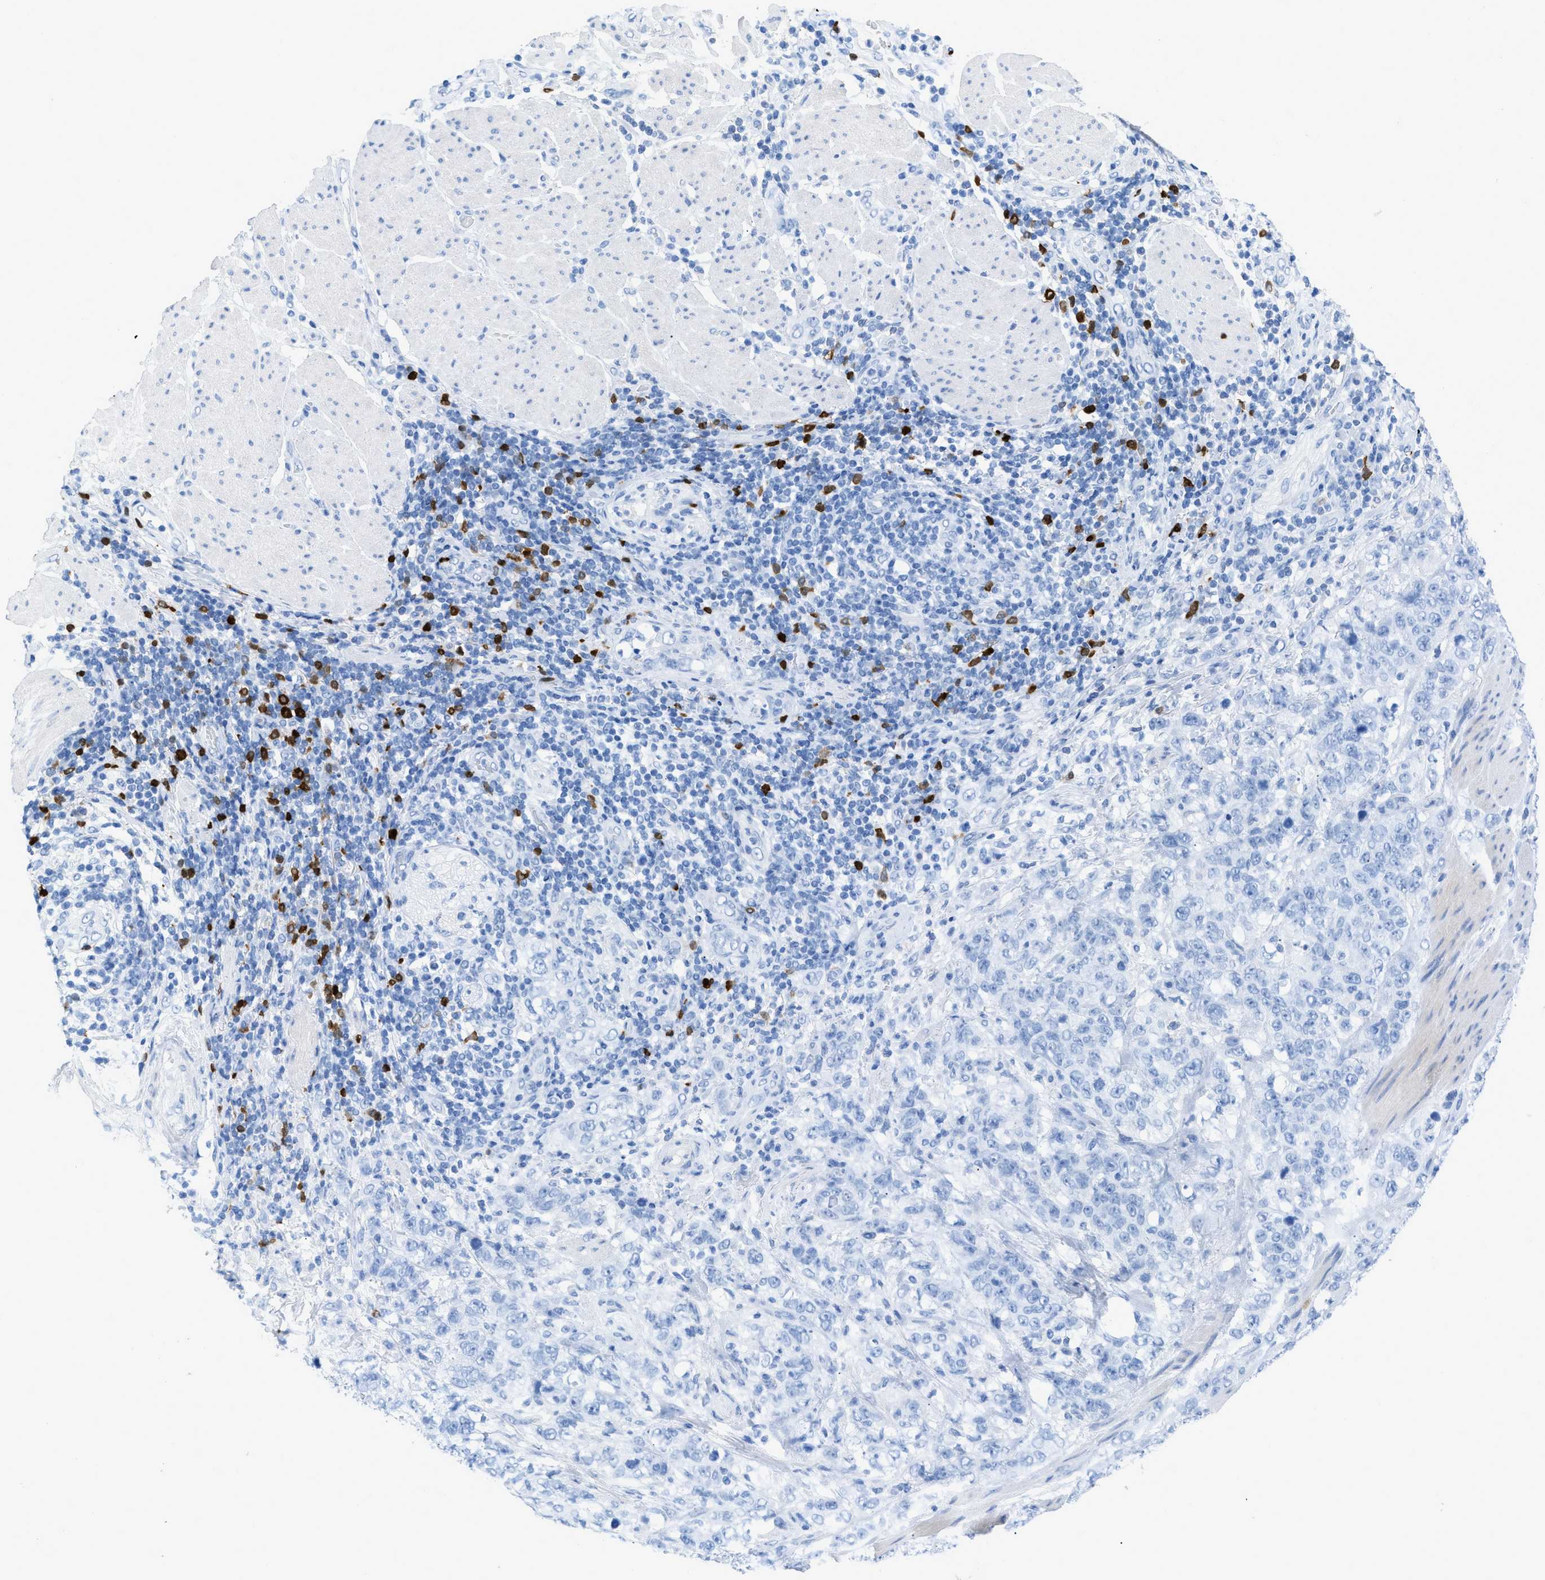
{"staining": {"intensity": "negative", "quantity": "none", "location": "none"}, "tissue": "stomach cancer", "cell_type": "Tumor cells", "image_type": "cancer", "snomed": [{"axis": "morphology", "description": "Adenocarcinoma, NOS"}, {"axis": "topography", "description": "Stomach"}], "caption": "An image of human stomach cancer is negative for staining in tumor cells. (Brightfield microscopy of DAB IHC at high magnification).", "gene": "TCL1A", "patient": {"sex": "male", "age": 48}}